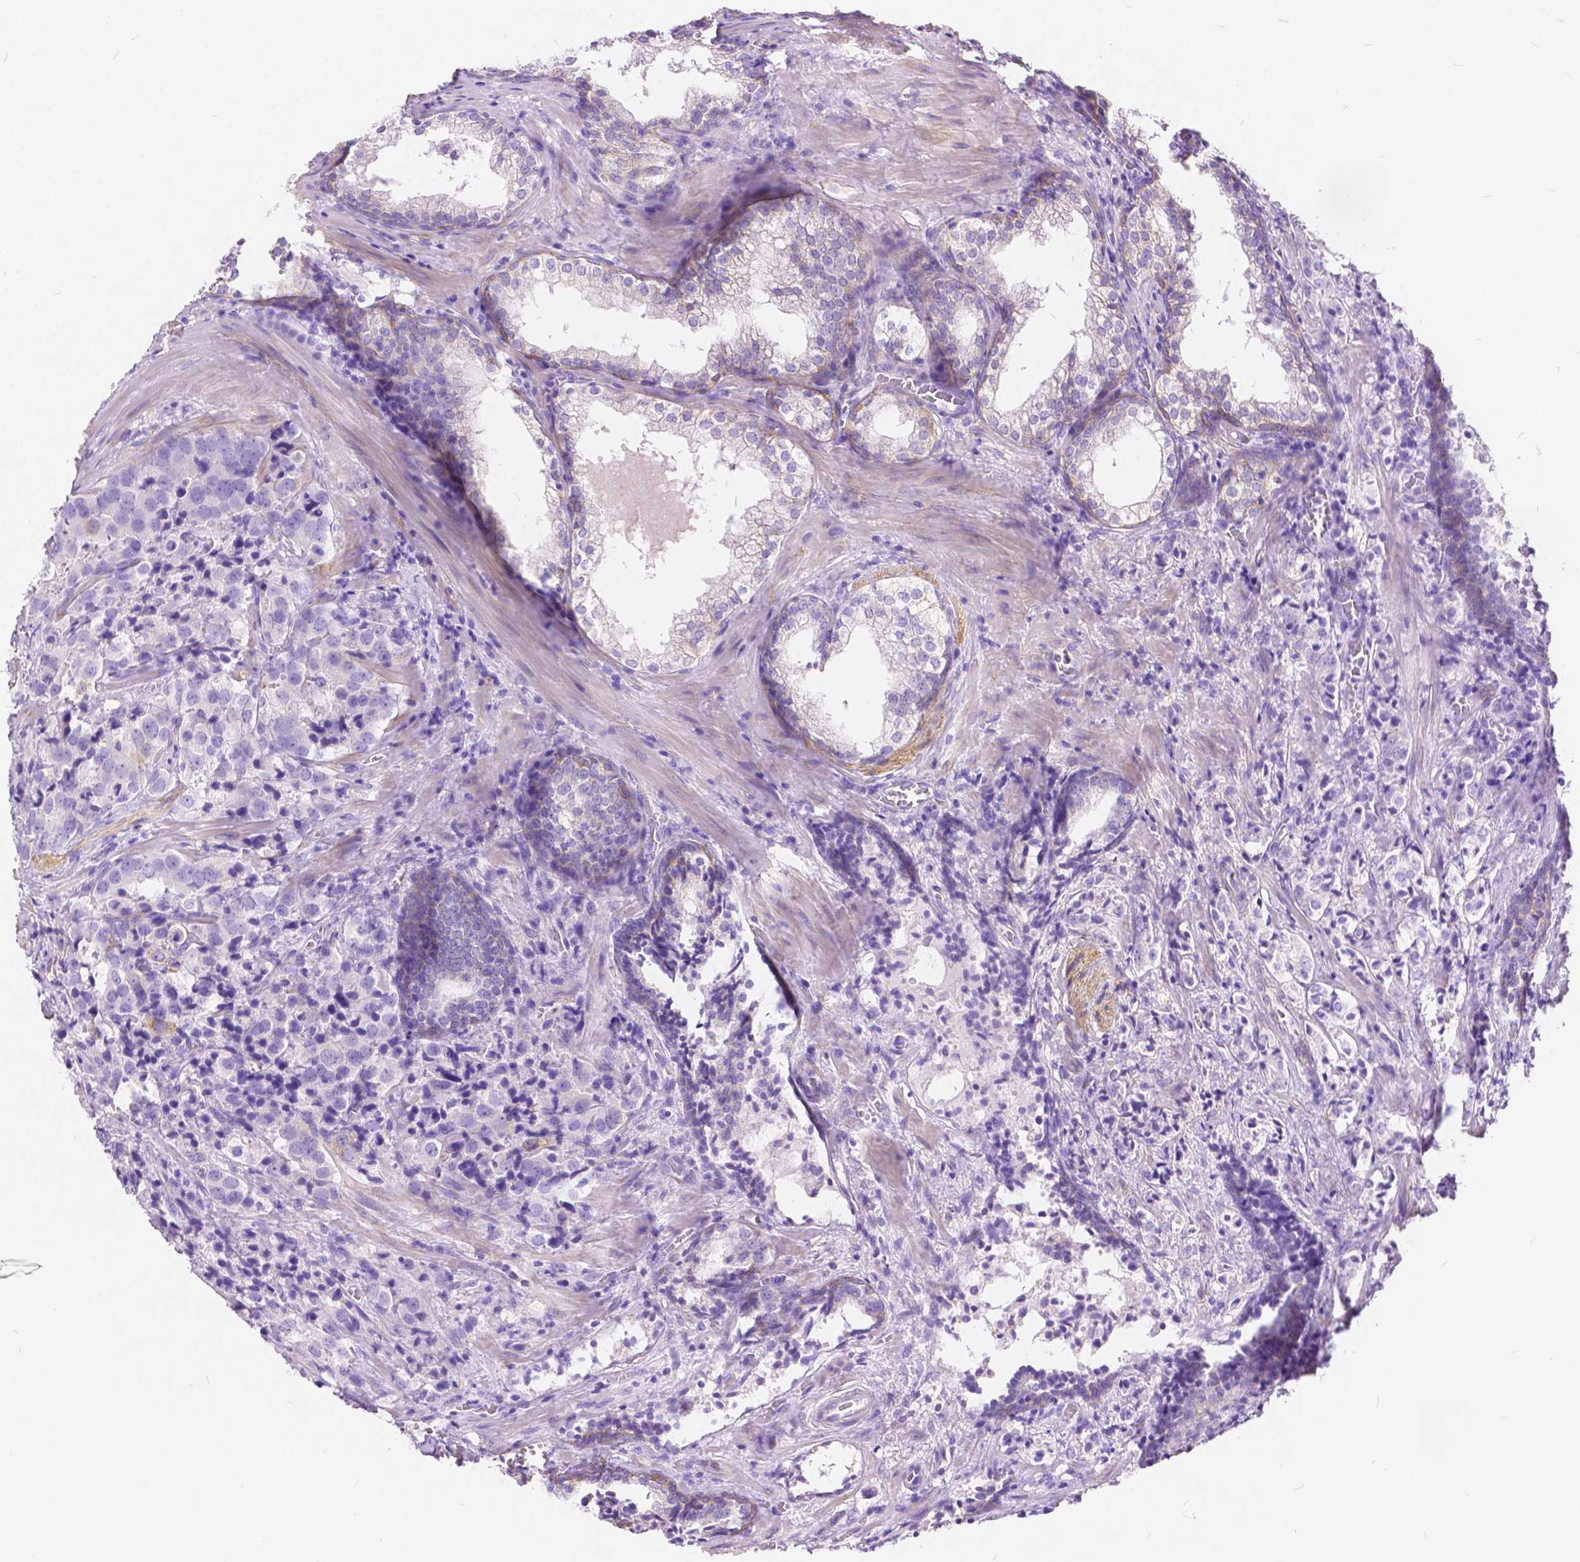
{"staining": {"intensity": "negative", "quantity": "none", "location": "none"}, "tissue": "prostate cancer", "cell_type": "Tumor cells", "image_type": "cancer", "snomed": [{"axis": "morphology", "description": "Adenocarcinoma, NOS"}, {"axis": "topography", "description": "Prostate and seminal vesicle, NOS"}], "caption": "Adenocarcinoma (prostate) was stained to show a protein in brown. There is no significant positivity in tumor cells.", "gene": "CHRM1", "patient": {"sex": "male", "age": 63}}